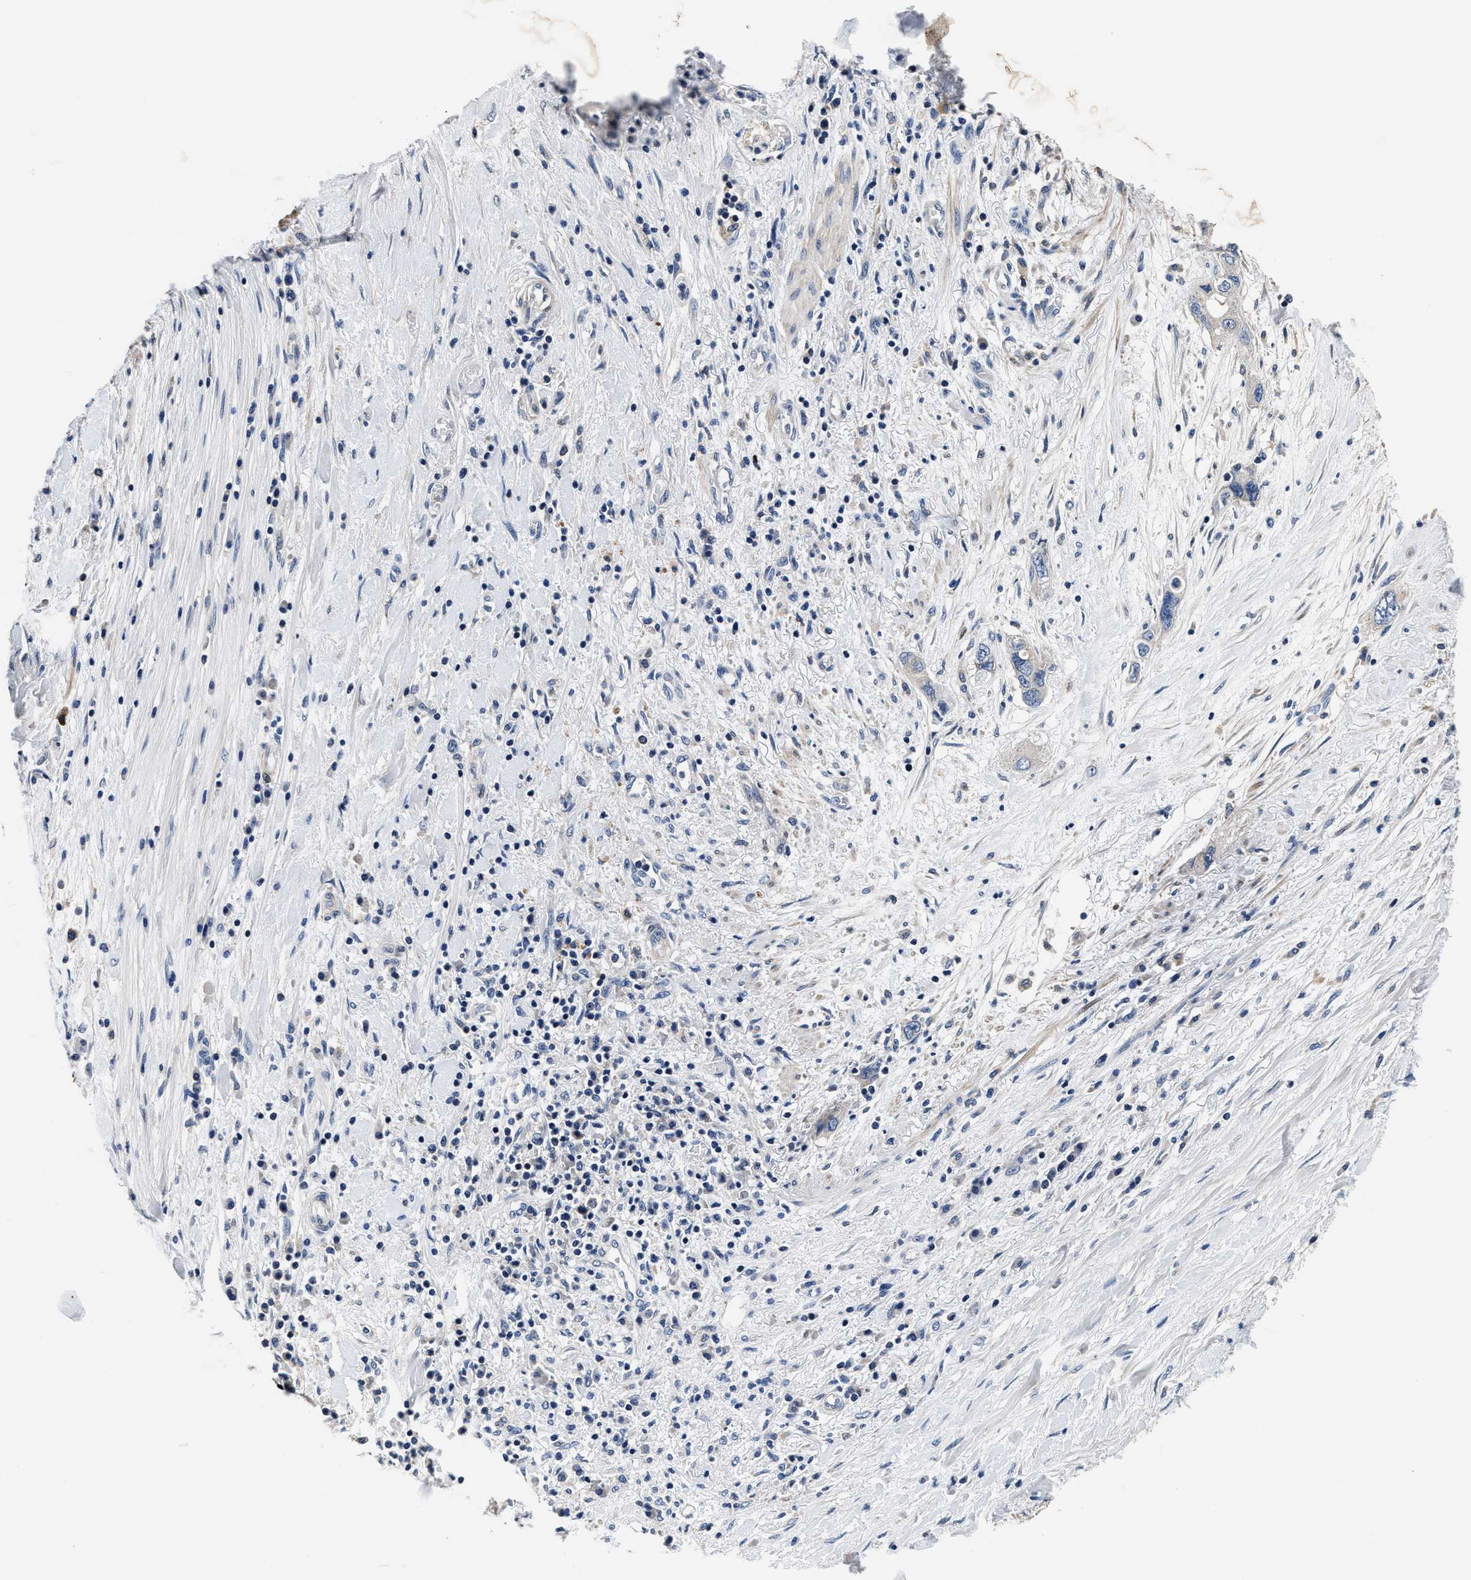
{"staining": {"intensity": "weak", "quantity": "<25%", "location": "cytoplasmic/membranous"}, "tissue": "pancreatic cancer", "cell_type": "Tumor cells", "image_type": "cancer", "snomed": [{"axis": "morphology", "description": "Adenocarcinoma, NOS"}, {"axis": "topography", "description": "Pancreas"}], "caption": "Tumor cells are negative for protein expression in human adenocarcinoma (pancreatic).", "gene": "ANKIB1", "patient": {"sex": "female", "age": 73}}